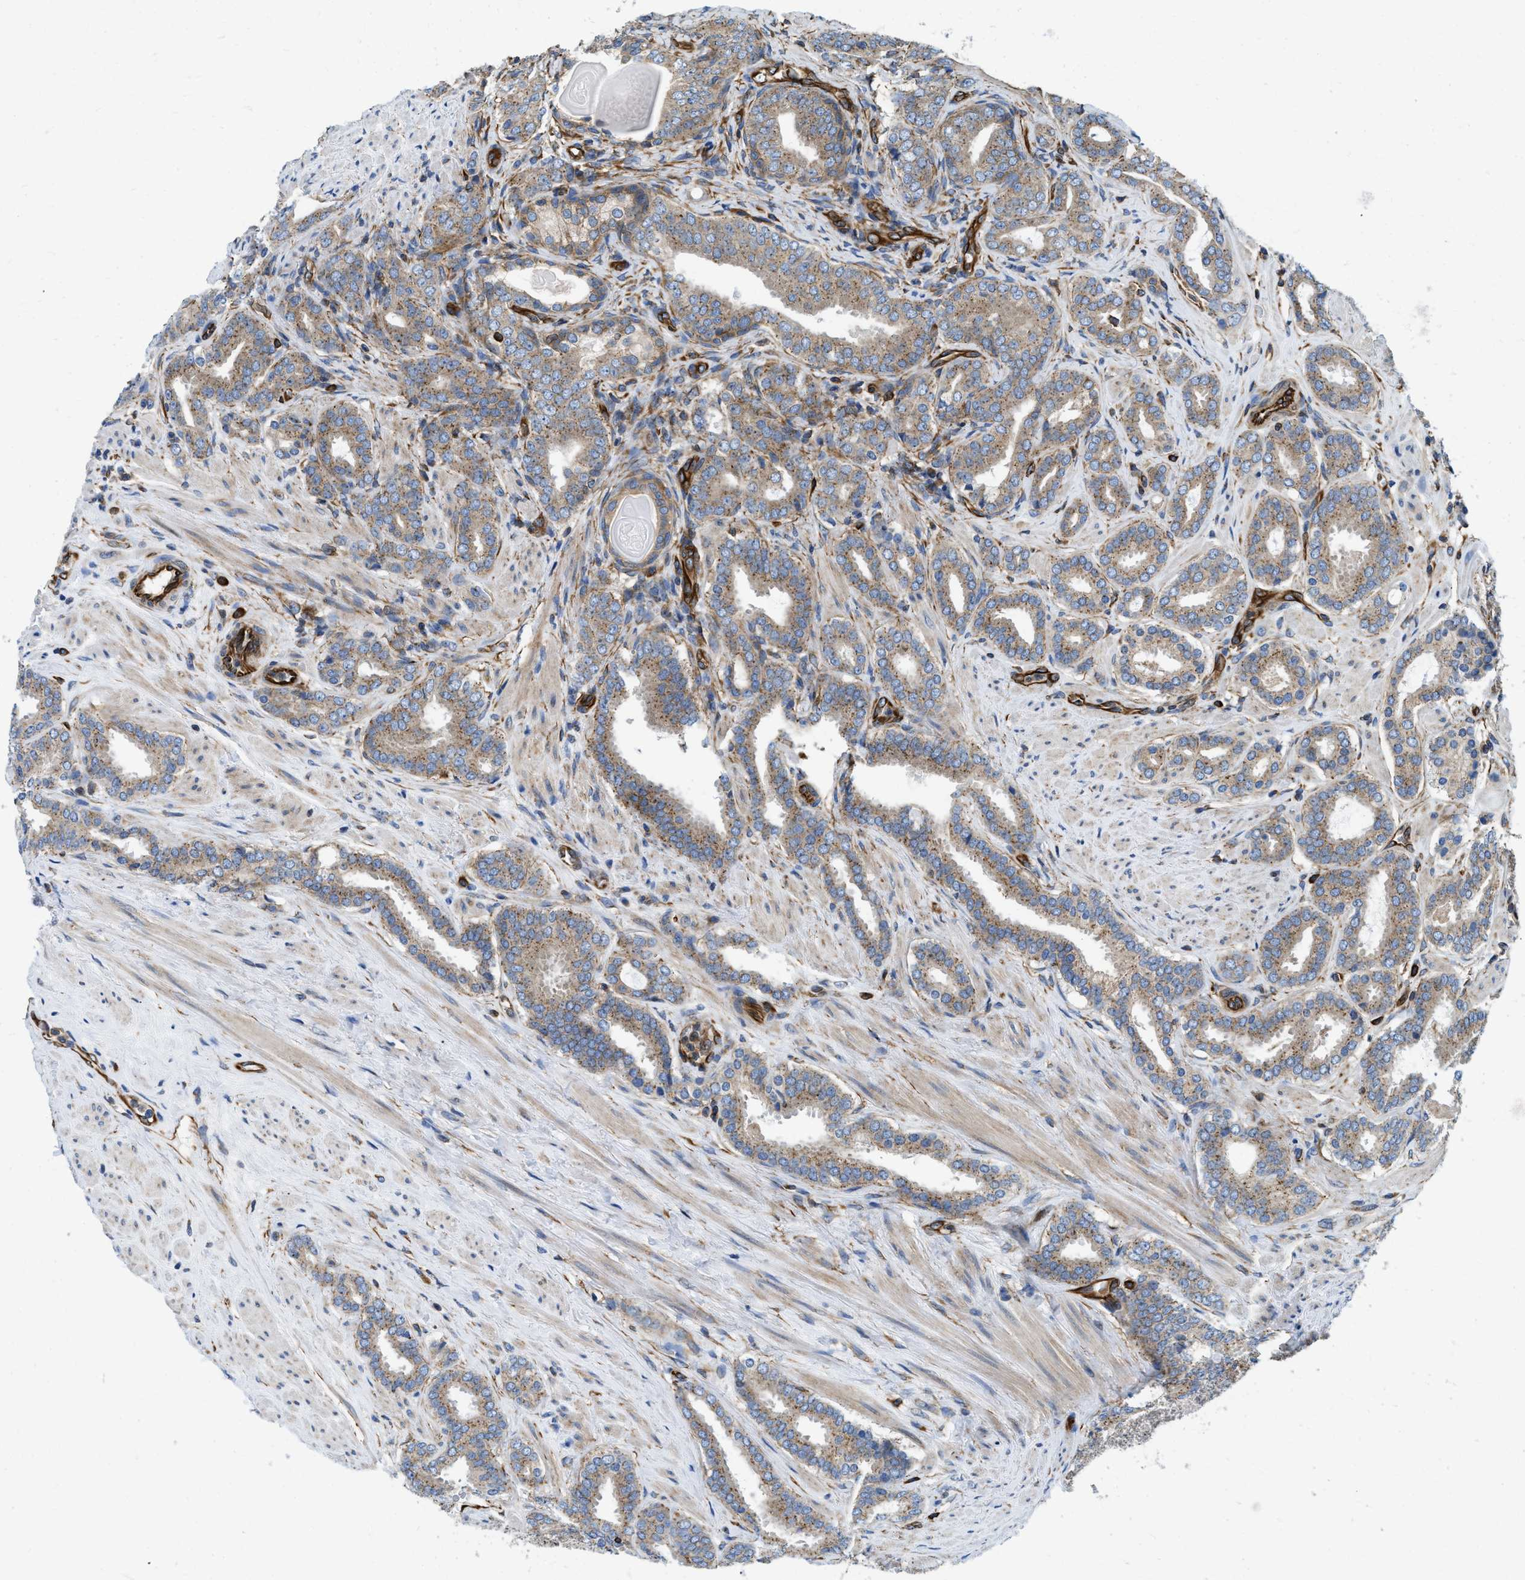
{"staining": {"intensity": "weak", "quantity": ">75%", "location": "cytoplasmic/membranous"}, "tissue": "prostate cancer", "cell_type": "Tumor cells", "image_type": "cancer", "snomed": [{"axis": "morphology", "description": "Adenocarcinoma, Low grade"}, {"axis": "topography", "description": "Prostate"}], "caption": "The micrograph exhibits a brown stain indicating the presence of a protein in the cytoplasmic/membranous of tumor cells in prostate cancer. The staining is performed using DAB (3,3'-diaminobenzidine) brown chromogen to label protein expression. The nuclei are counter-stained blue using hematoxylin.", "gene": "HSD17B12", "patient": {"sex": "male", "age": 69}}